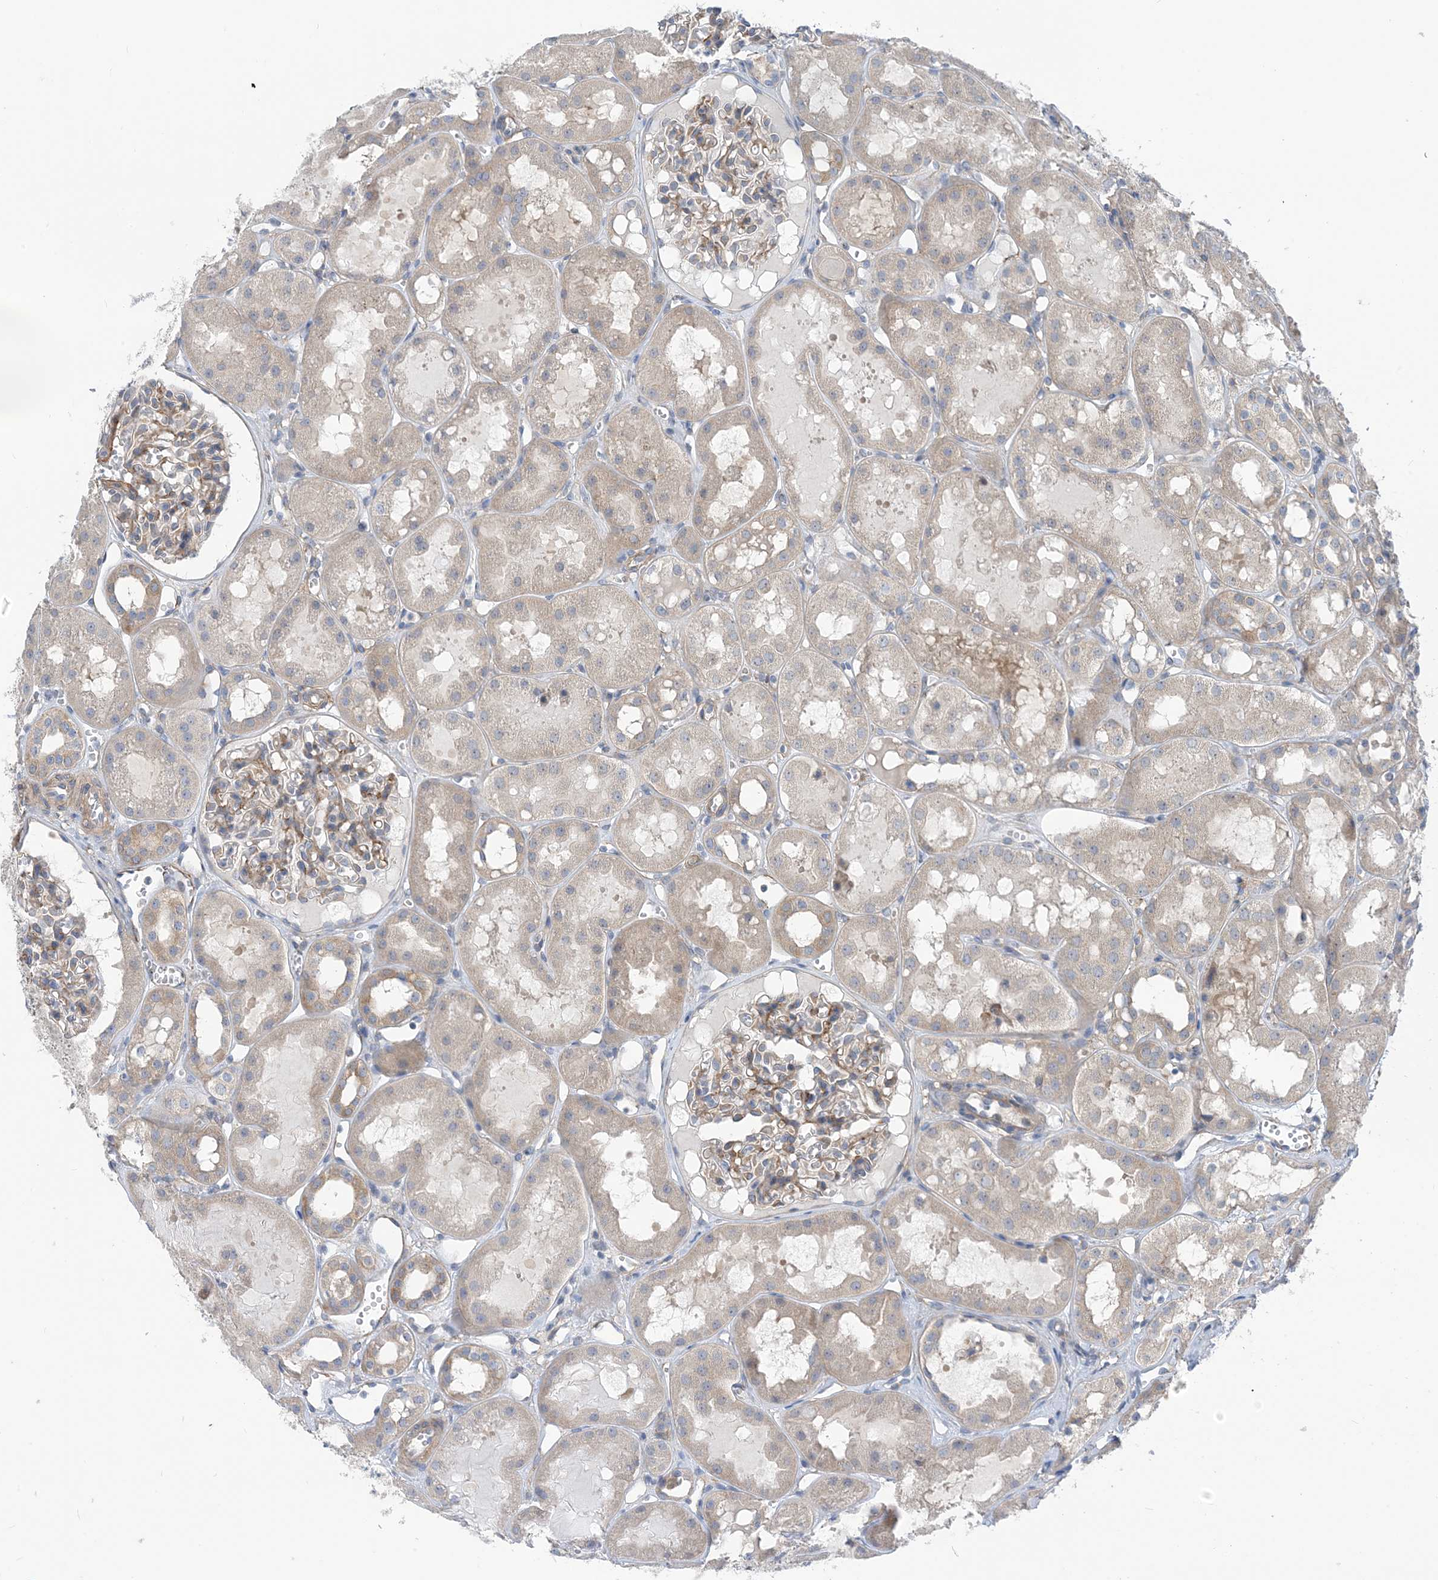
{"staining": {"intensity": "moderate", "quantity": "<25%", "location": "cytoplasmic/membranous"}, "tissue": "kidney", "cell_type": "Cells in glomeruli", "image_type": "normal", "snomed": [{"axis": "morphology", "description": "Normal tissue, NOS"}, {"axis": "topography", "description": "Kidney"}], "caption": "Unremarkable kidney demonstrates moderate cytoplasmic/membranous positivity in approximately <25% of cells in glomeruli, visualized by immunohistochemistry. (brown staining indicates protein expression, while blue staining denotes nuclei).", "gene": "PLEKHA3", "patient": {"sex": "male", "age": 16}}